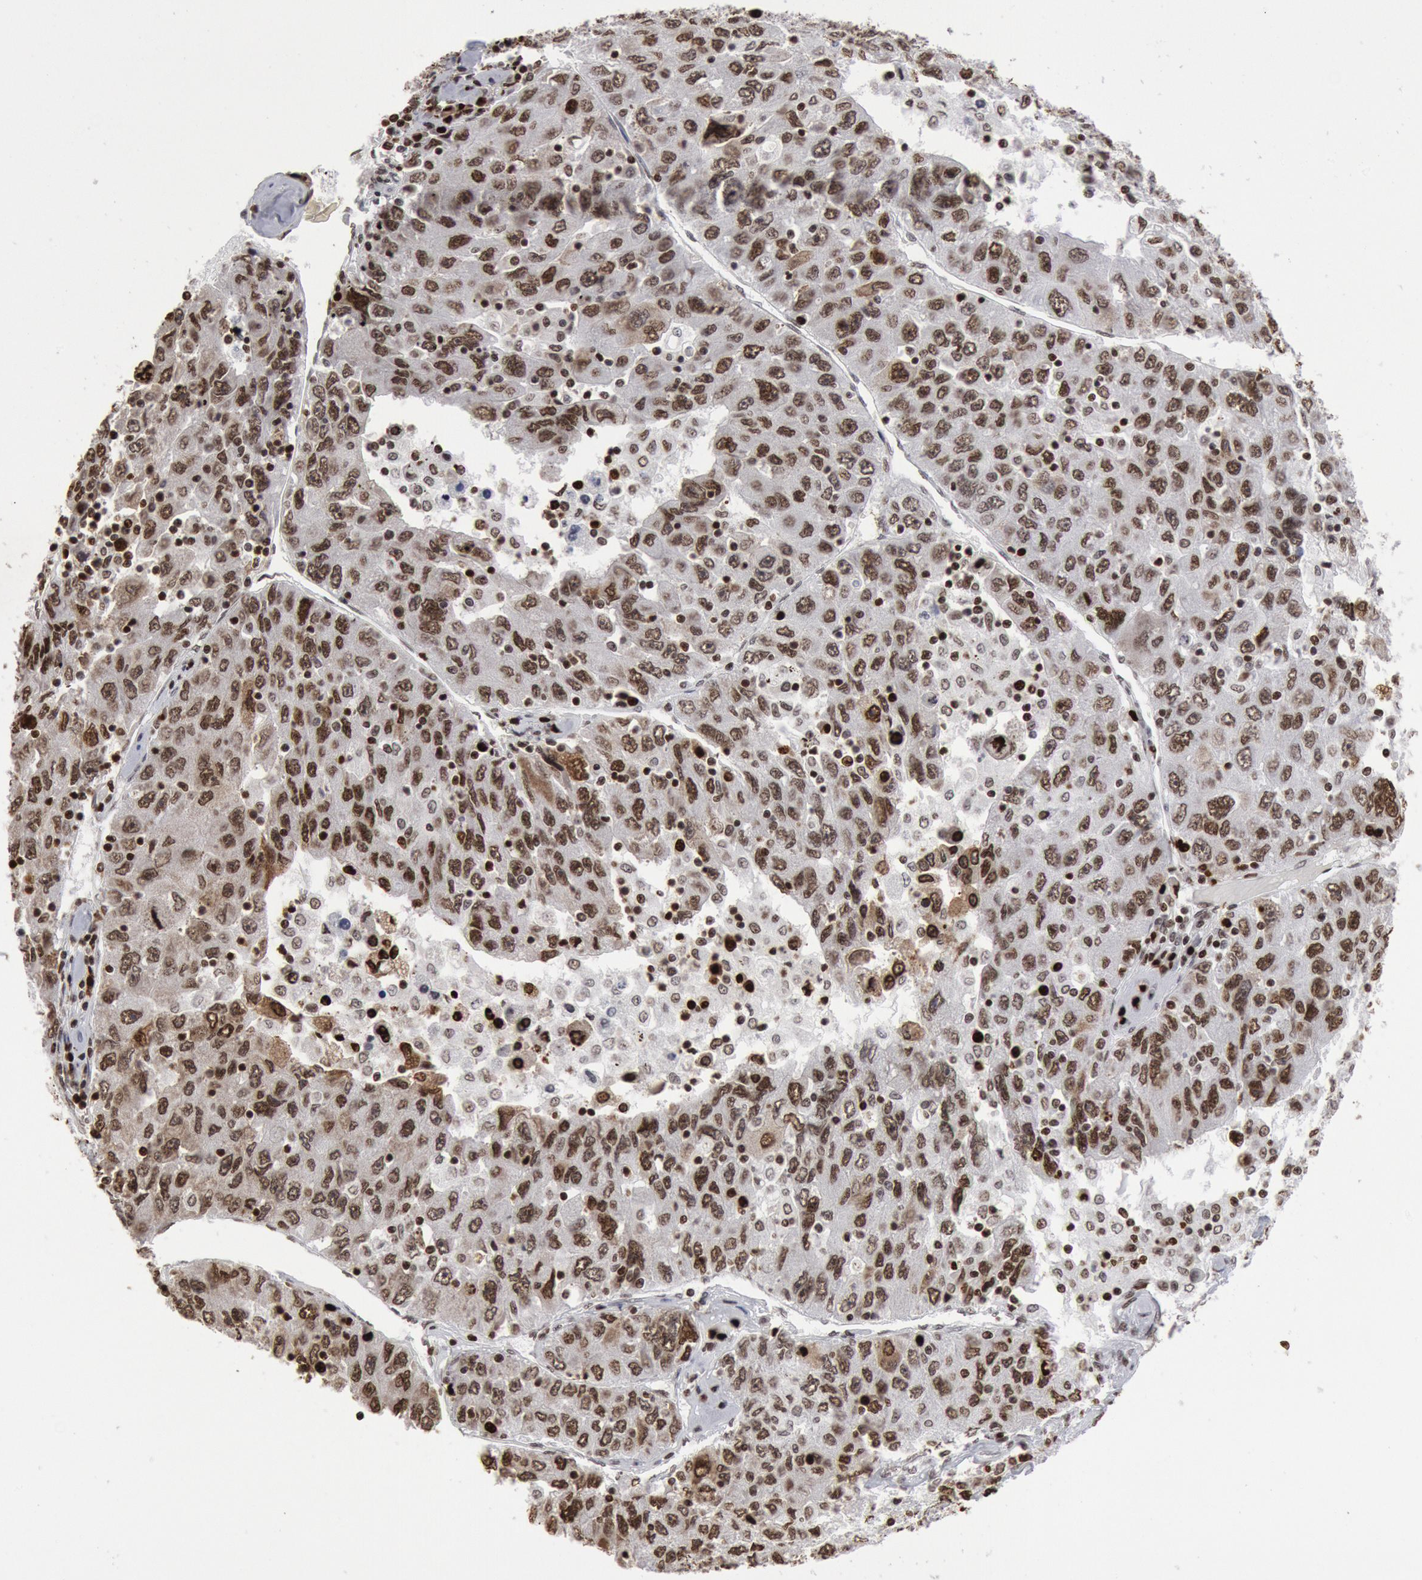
{"staining": {"intensity": "strong", "quantity": ">75%", "location": "nuclear"}, "tissue": "liver cancer", "cell_type": "Tumor cells", "image_type": "cancer", "snomed": [{"axis": "morphology", "description": "Carcinoma, Hepatocellular, NOS"}, {"axis": "topography", "description": "Liver"}], "caption": "Human liver hepatocellular carcinoma stained with a protein marker reveals strong staining in tumor cells.", "gene": "SUB1", "patient": {"sex": "male", "age": 49}}